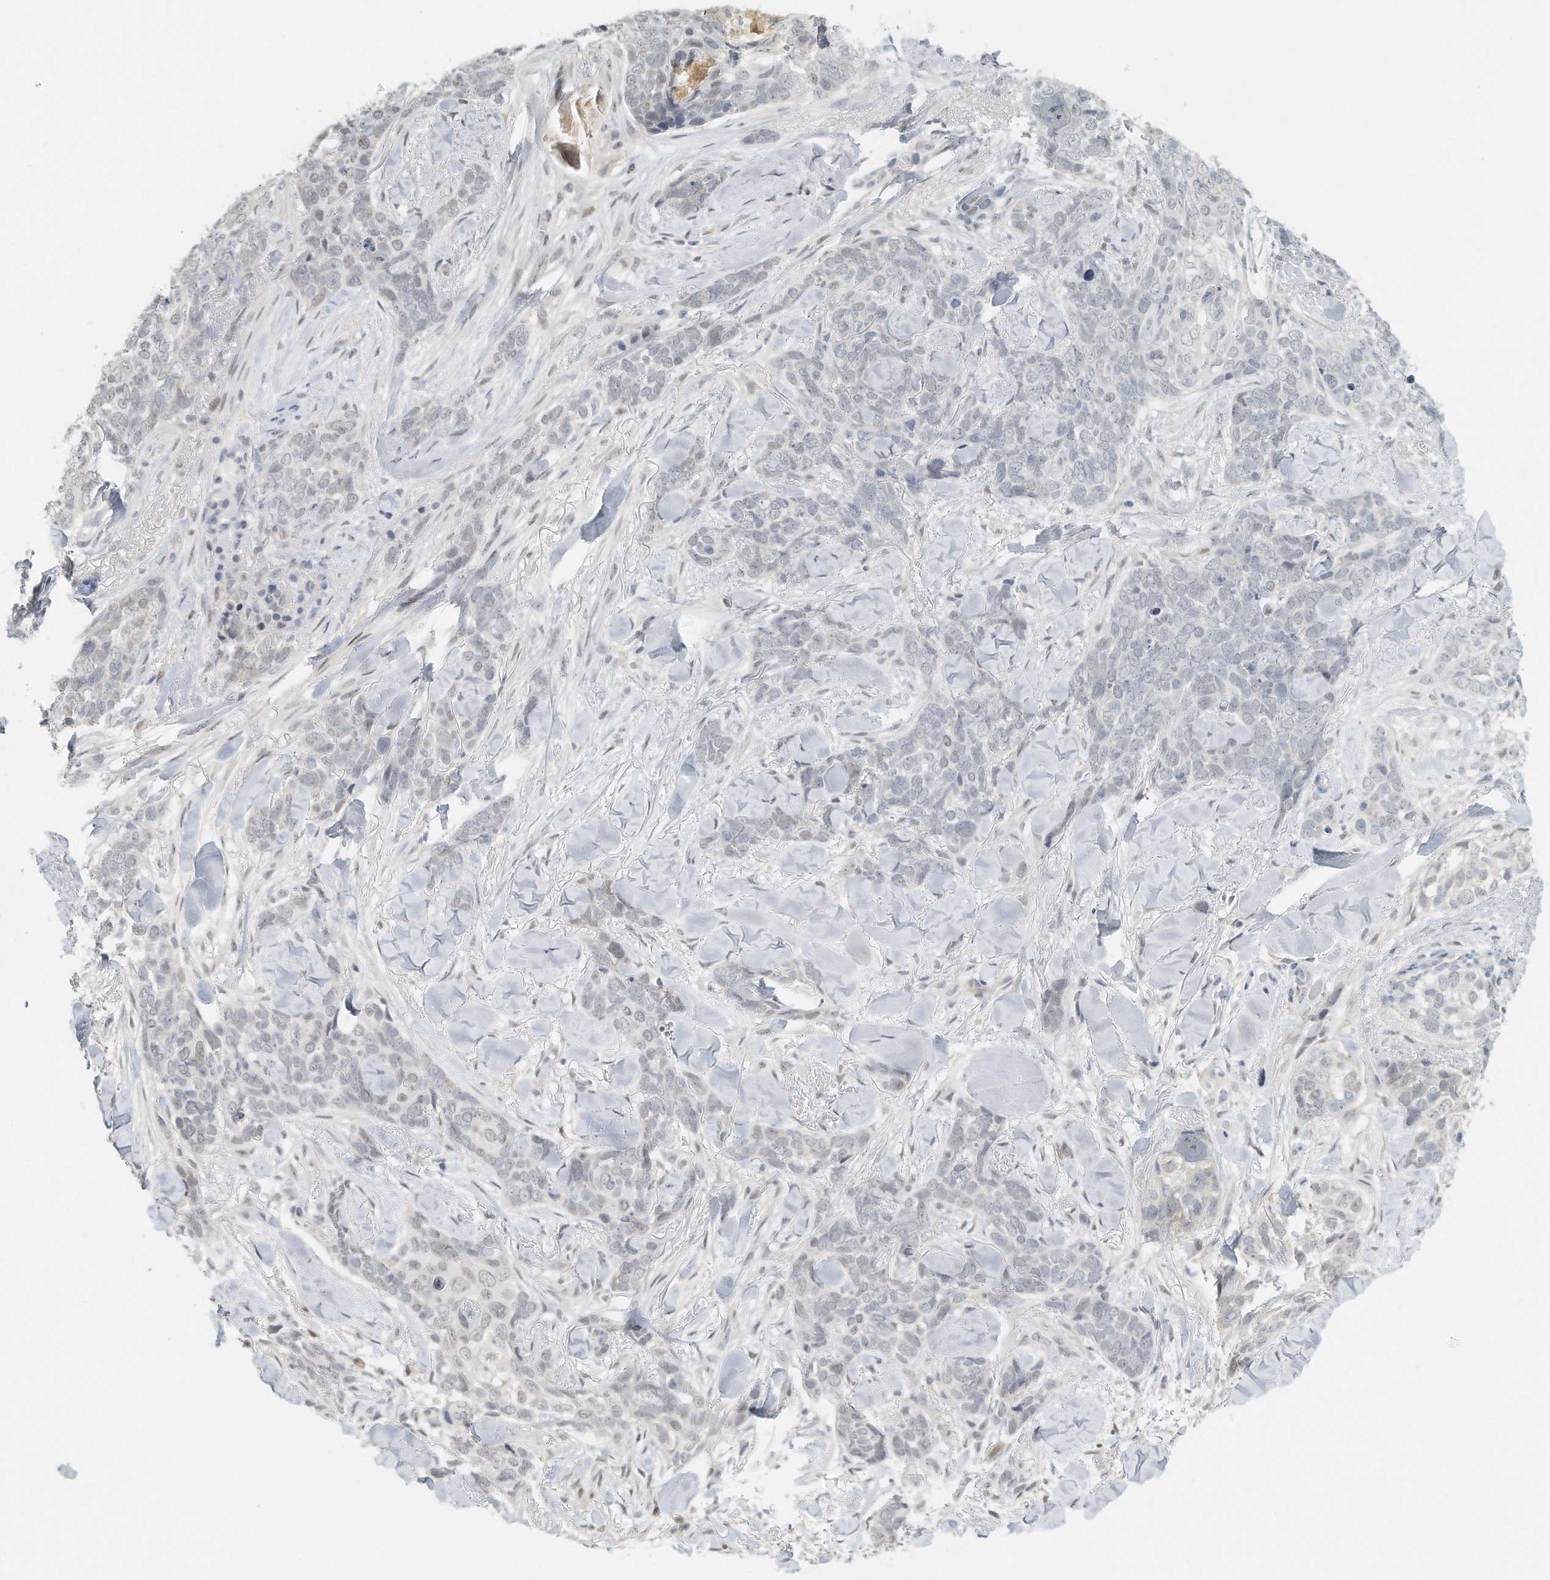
{"staining": {"intensity": "negative", "quantity": "none", "location": "none"}, "tissue": "skin cancer", "cell_type": "Tumor cells", "image_type": "cancer", "snomed": [{"axis": "morphology", "description": "Basal cell carcinoma"}, {"axis": "topography", "description": "Skin"}], "caption": "Immunohistochemical staining of human basal cell carcinoma (skin) exhibits no significant expression in tumor cells.", "gene": "DDX43", "patient": {"sex": "female", "age": 82}}